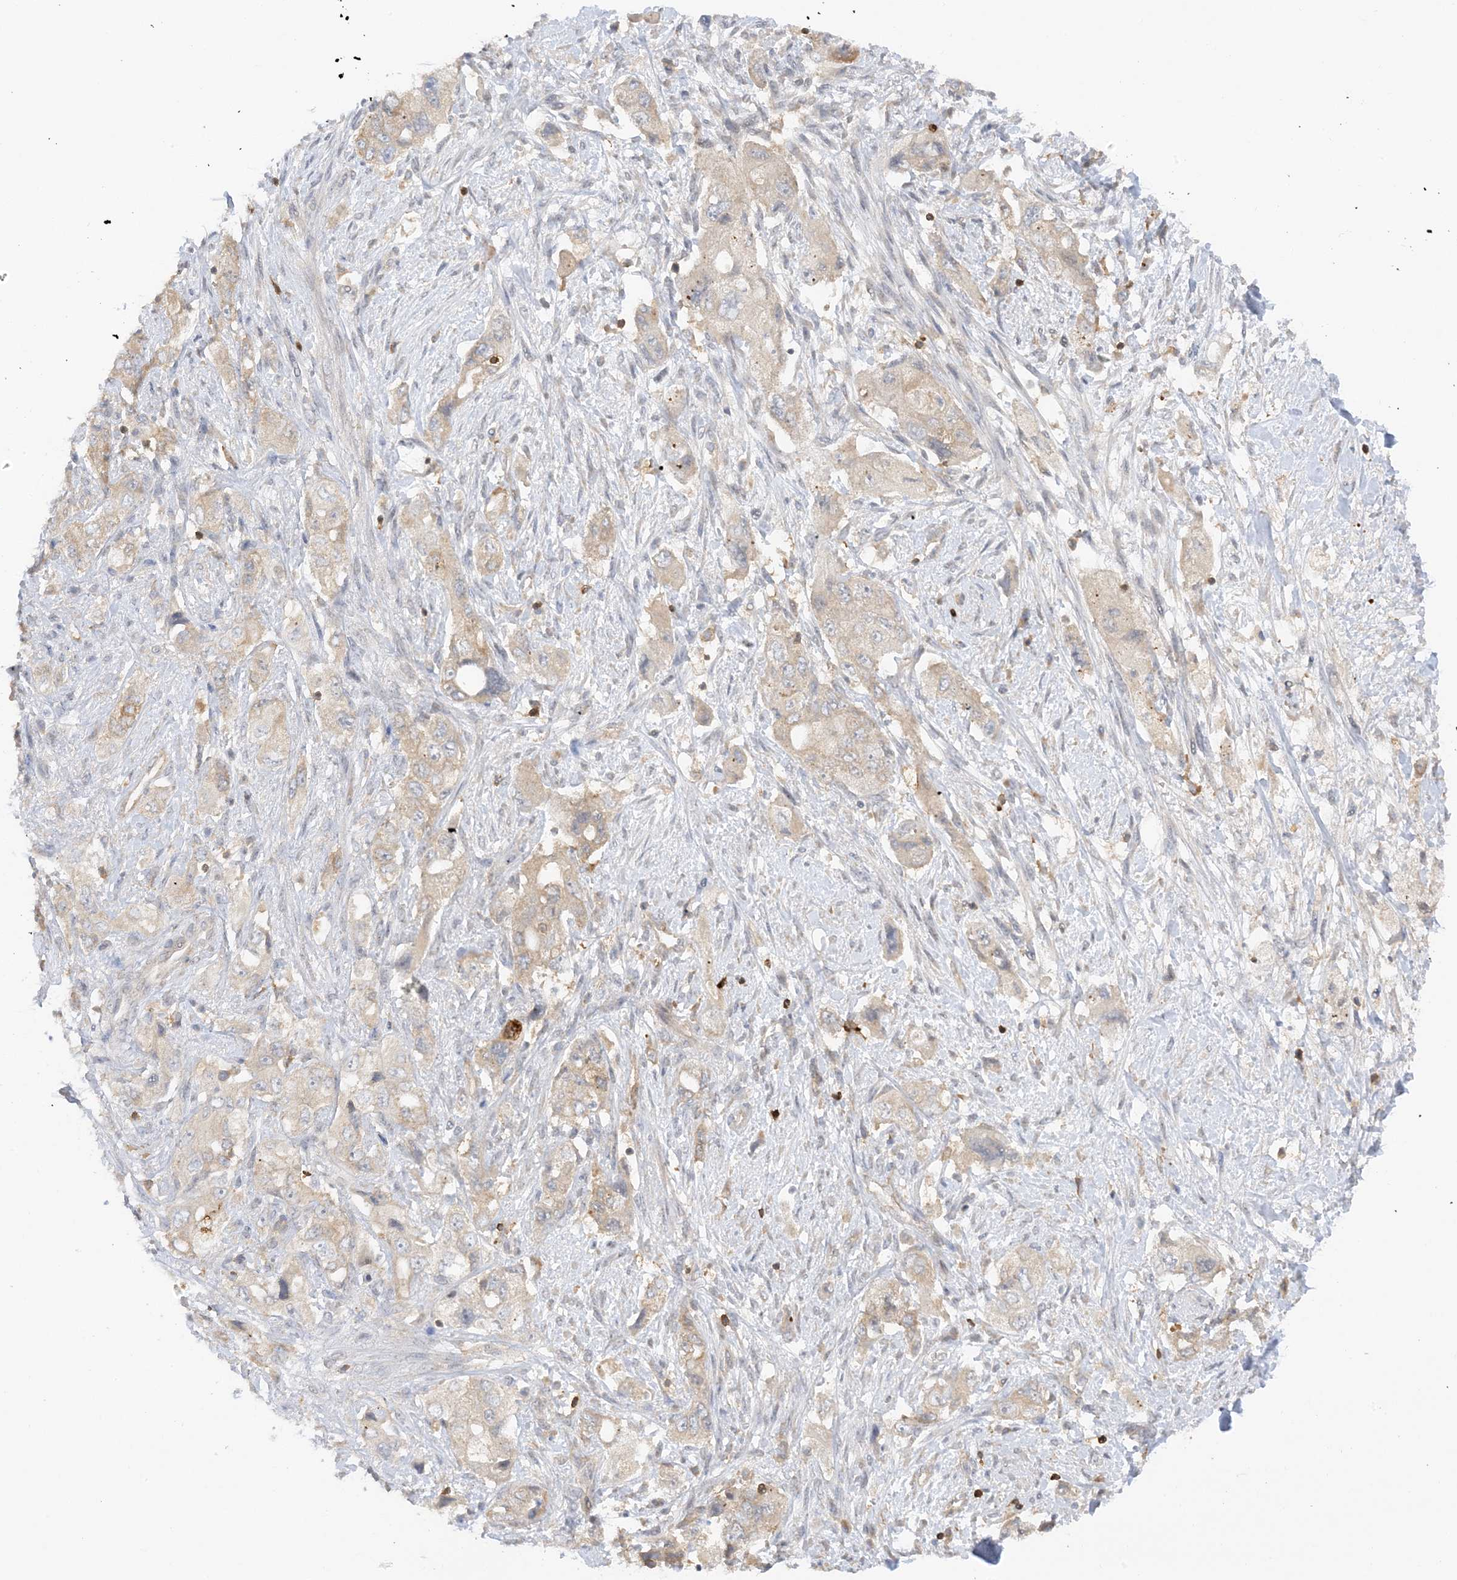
{"staining": {"intensity": "negative", "quantity": "none", "location": "none"}, "tissue": "pancreatic cancer", "cell_type": "Tumor cells", "image_type": "cancer", "snomed": [{"axis": "morphology", "description": "Adenocarcinoma, NOS"}, {"axis": "topography", "description": "Pancreas"}], "caption": "Immunohistochemistry of human pancreatic adenocarcinoma reveals no positivity in tumor cells.", "gene": "PHACTR2", "patient": {"sex": "female", "age": 73}}